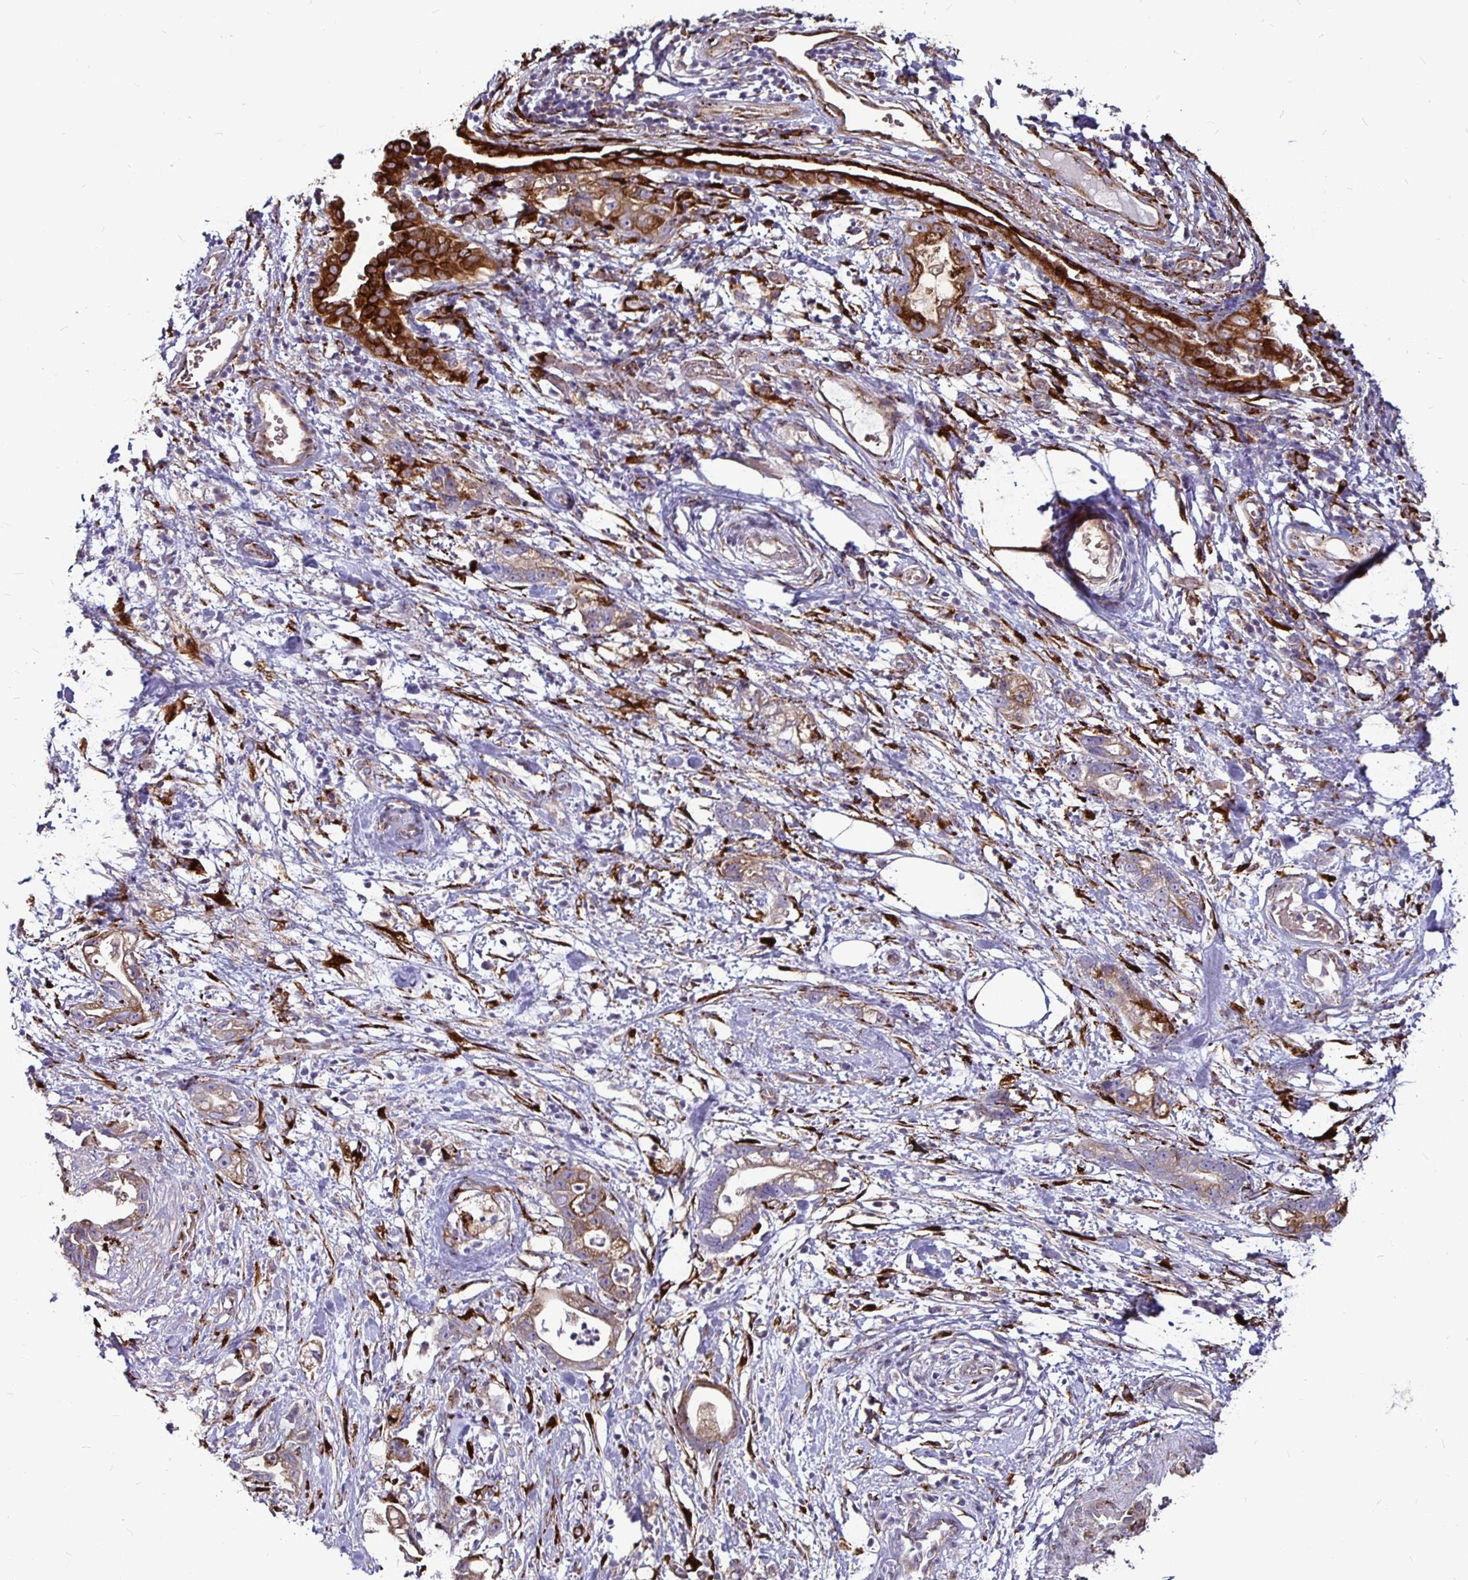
{"staining": {"intensity": "moderate", "quantity": "25%-75%", "location": "cytoplasmic/membranous"}, "tissue": "stomach cancer", "cell_type": "Tumor cells", "image_type": "cancer", "snomed": [{"axis": "morphology", "description": "Adenocarcinoma, NOS"}, {"axis": "topography", "description": "Stomach"}], "caption": "High-magnification brightfield microscopy of adenocarcinoma (stomach) stained with DAB (brown) and counterstained with hematoxylin (blue). tumor cells exhibit moderate cytoplasmic/membranous staining is seen in approximately25%-75% of cells. The protein of interest is shown in brown color, while the nuclei are stained blue.", "gene": "P4HA2", "patient": {"sex": "male", "age": 55}}